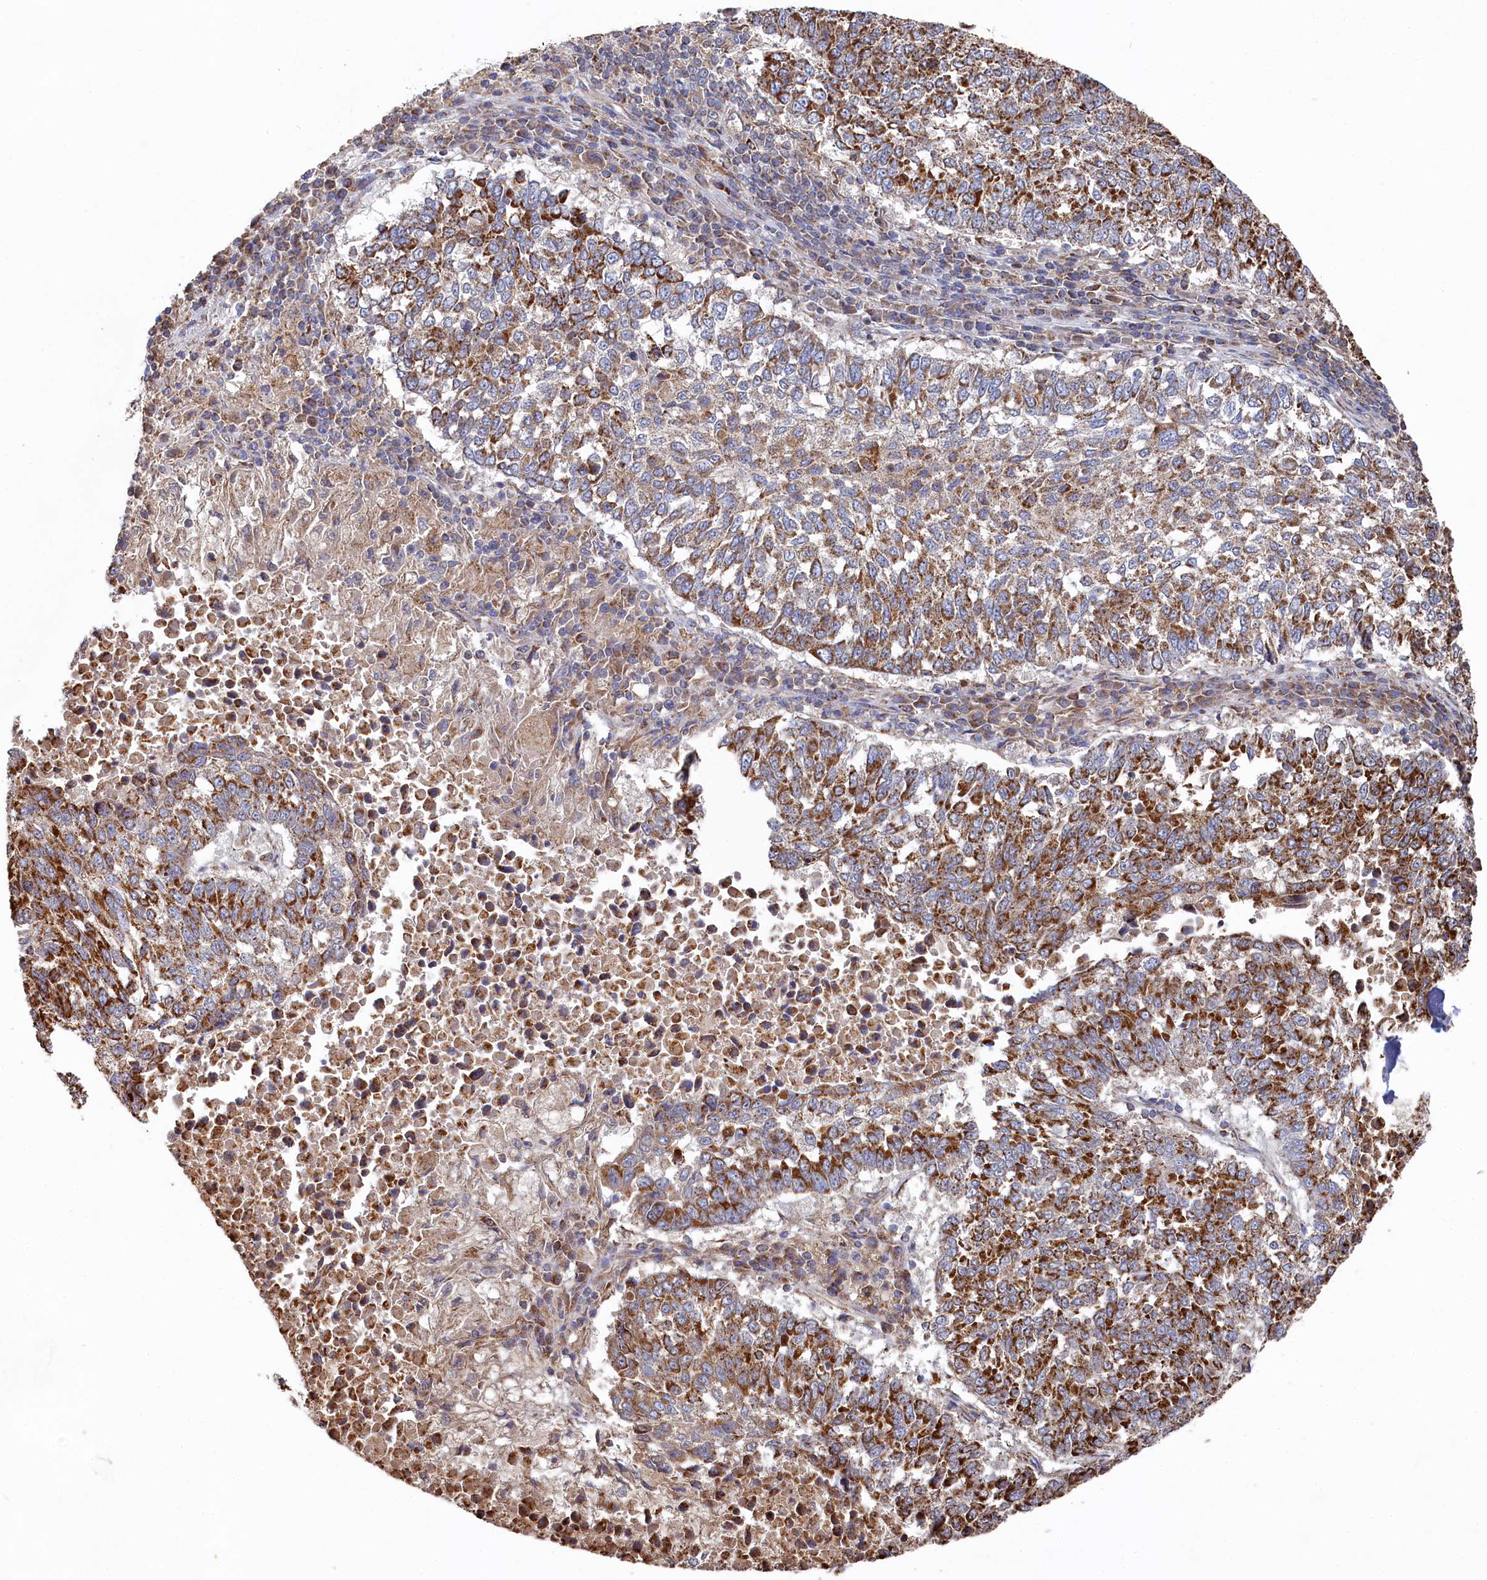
{"staining": {"intensity": "moderate", "quantity": ">75%", "location": "cytoplasmic/membranous"}, "tissue": "lung cancer", "cell_type": "Tumor cells", "image_type": "cancer", "snomed": [{"axis": "morphology", "description": "Squamous cell carcinoma, NOS"}, {"axis": "topography", "description": "Lung"}], "caption": "There is medium levels of moderate cytoplasmic/membranous positivity in tumor cells of squamous cell carcinoma (lung), as demonstrated by immunohistochemical staining (brown color).", "gene": "HAUS2", "patient": {"sex": "male", "age": 73}}